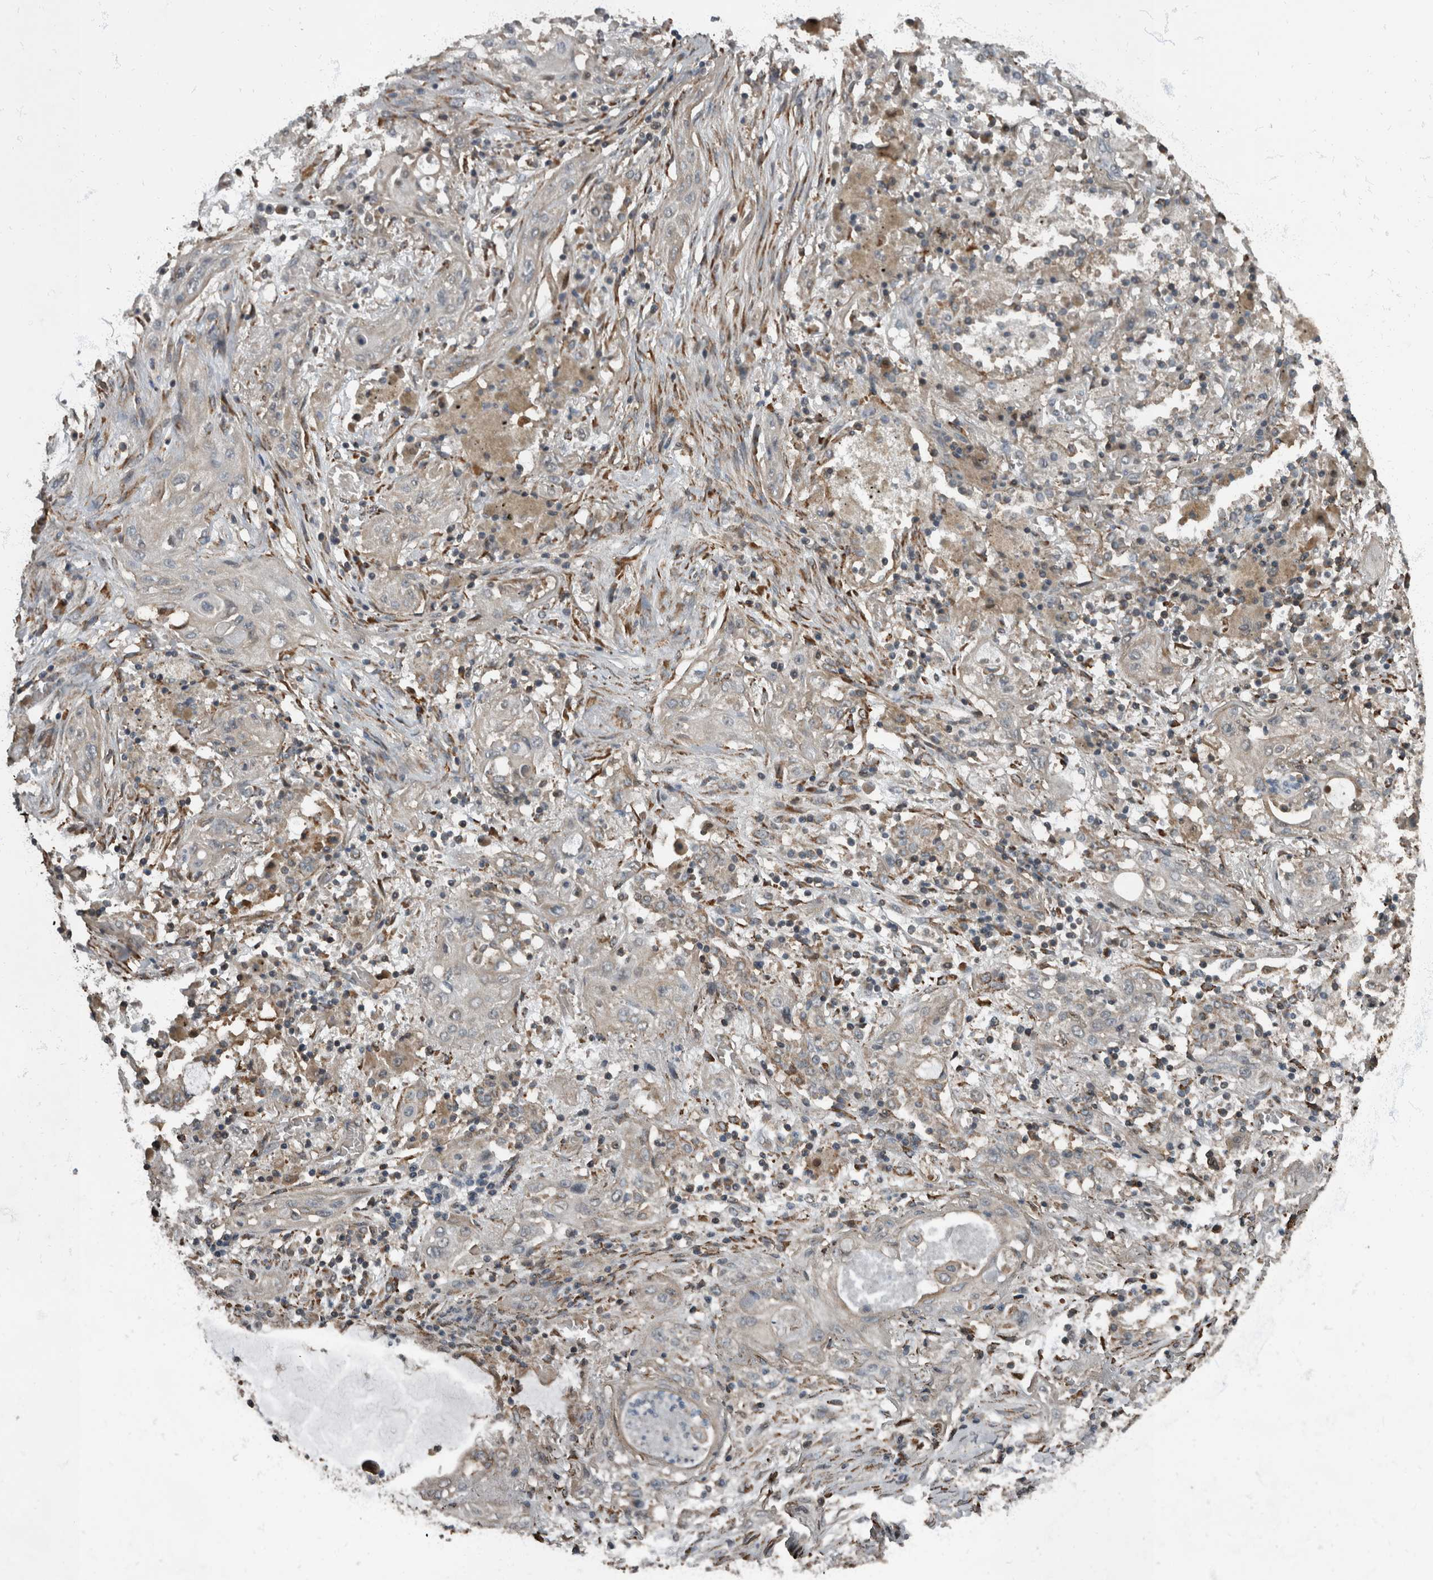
{"staining": {"intensity": "negative", "quantity": "none", "location": "none"}, "tissue": "lung cancer", "cell_type": "Tumor cells", "image_type": "cancer", "snomed": [{"axis": "morphology", "description": "Squamous cell carcinoma, NOS"}, {"axis": "topography", "description": "Lung"}], "caption": "DAB immunohistochemical staining of lung squamous cell carcinoma reveals no significant expression in tumor cells.", "gene": "RABGGTB", "patient": {"sex": "female", "age": 47}}